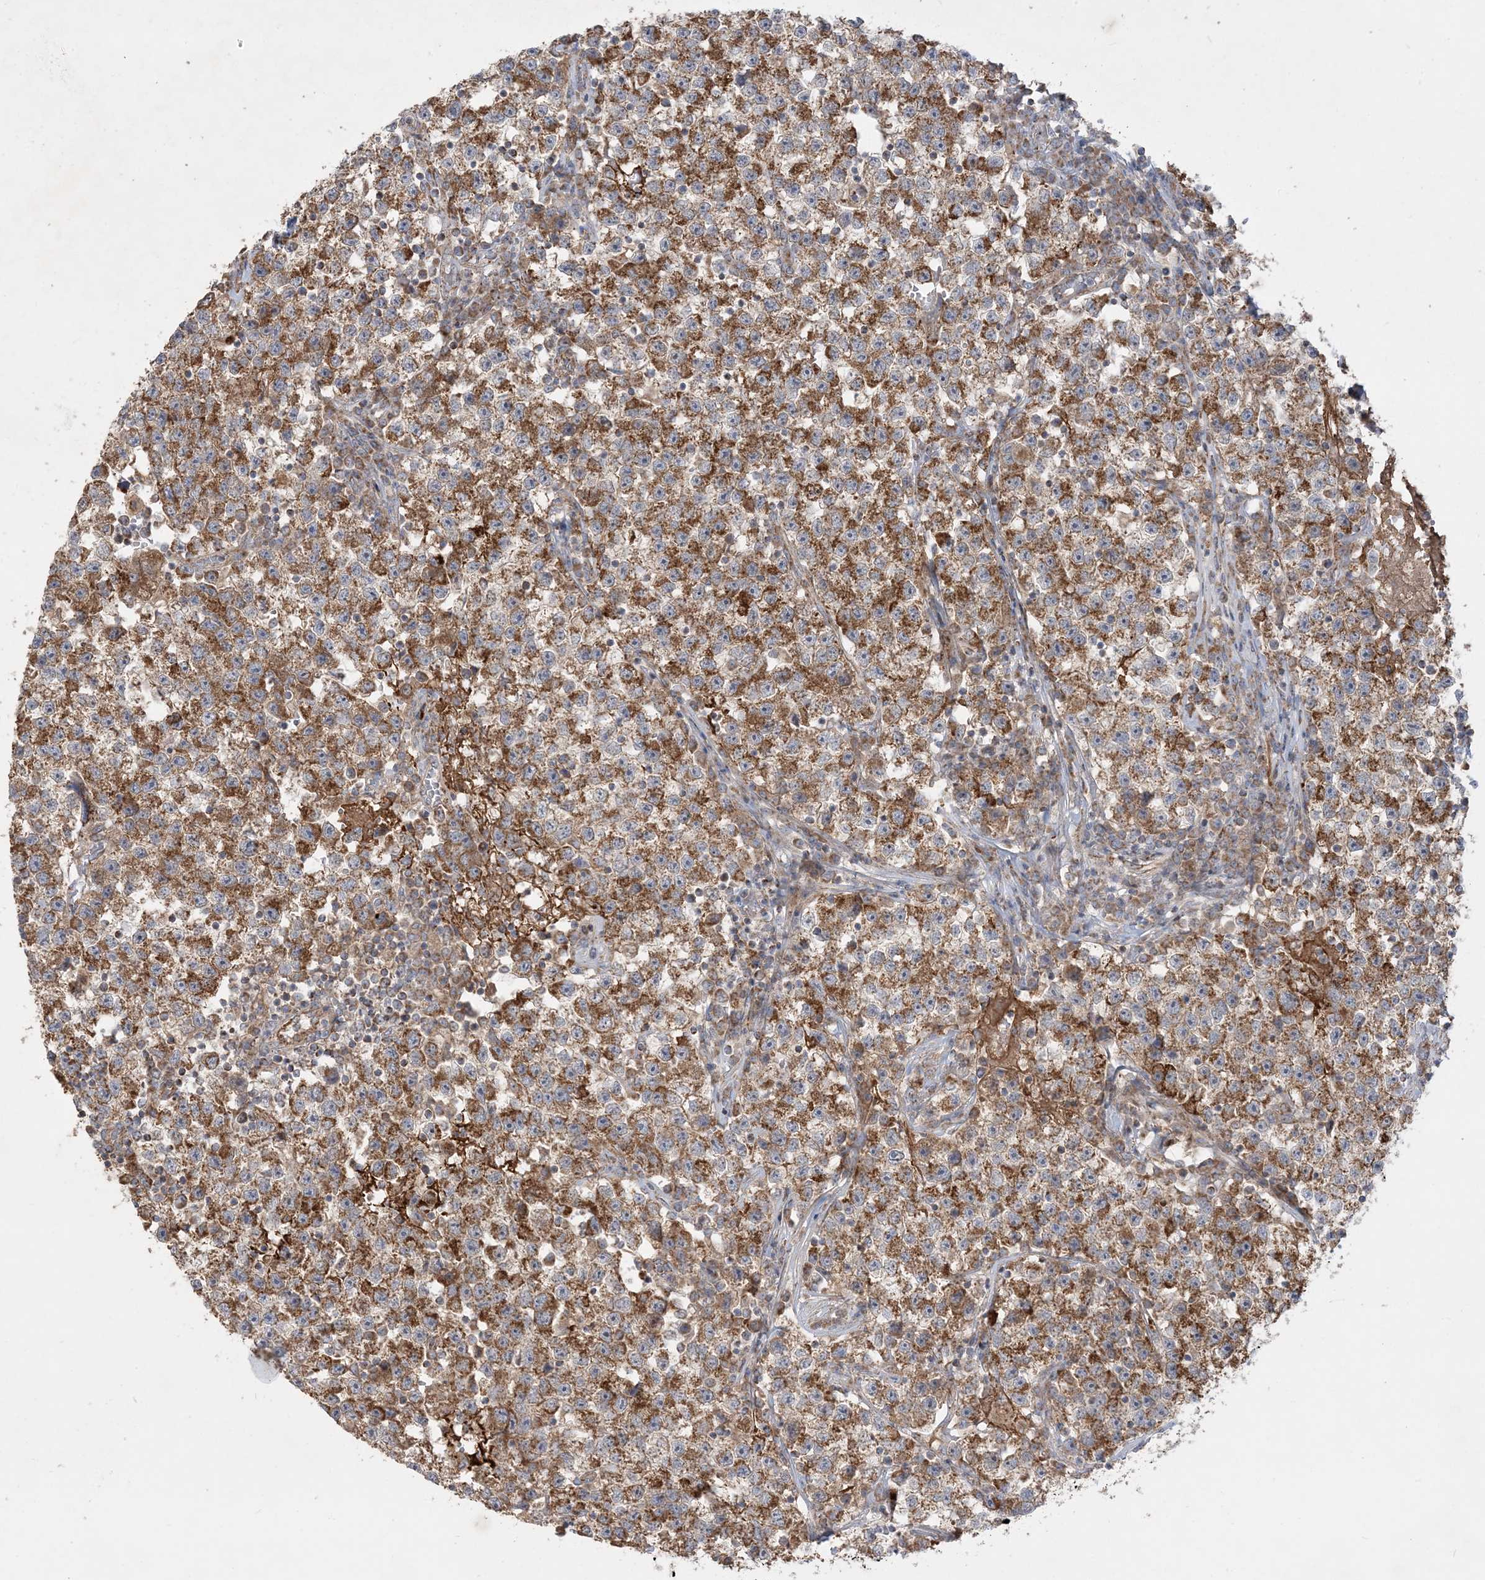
{"staining": {"intensity": "moderate", "quantity": ">75%", "location": "cytoplasmic/membranous"}, "tissue": "testis cancer", "cell_type": "Tumor cells", "image_type": "cancer", "snomed": [{"axis": "morphology", "description": "Seminoma, NOS"}, {"axis": "topography", "description": "Testis"}], "caption": "Testis cancer (seminoma) stained for a protein (brown) reveals moderate cytoplasmic/membranous positive expression in approximately >75% of tumor cells.", "gene": "NDUFAF3", "patient": {"sex": "male", "age": 22}}